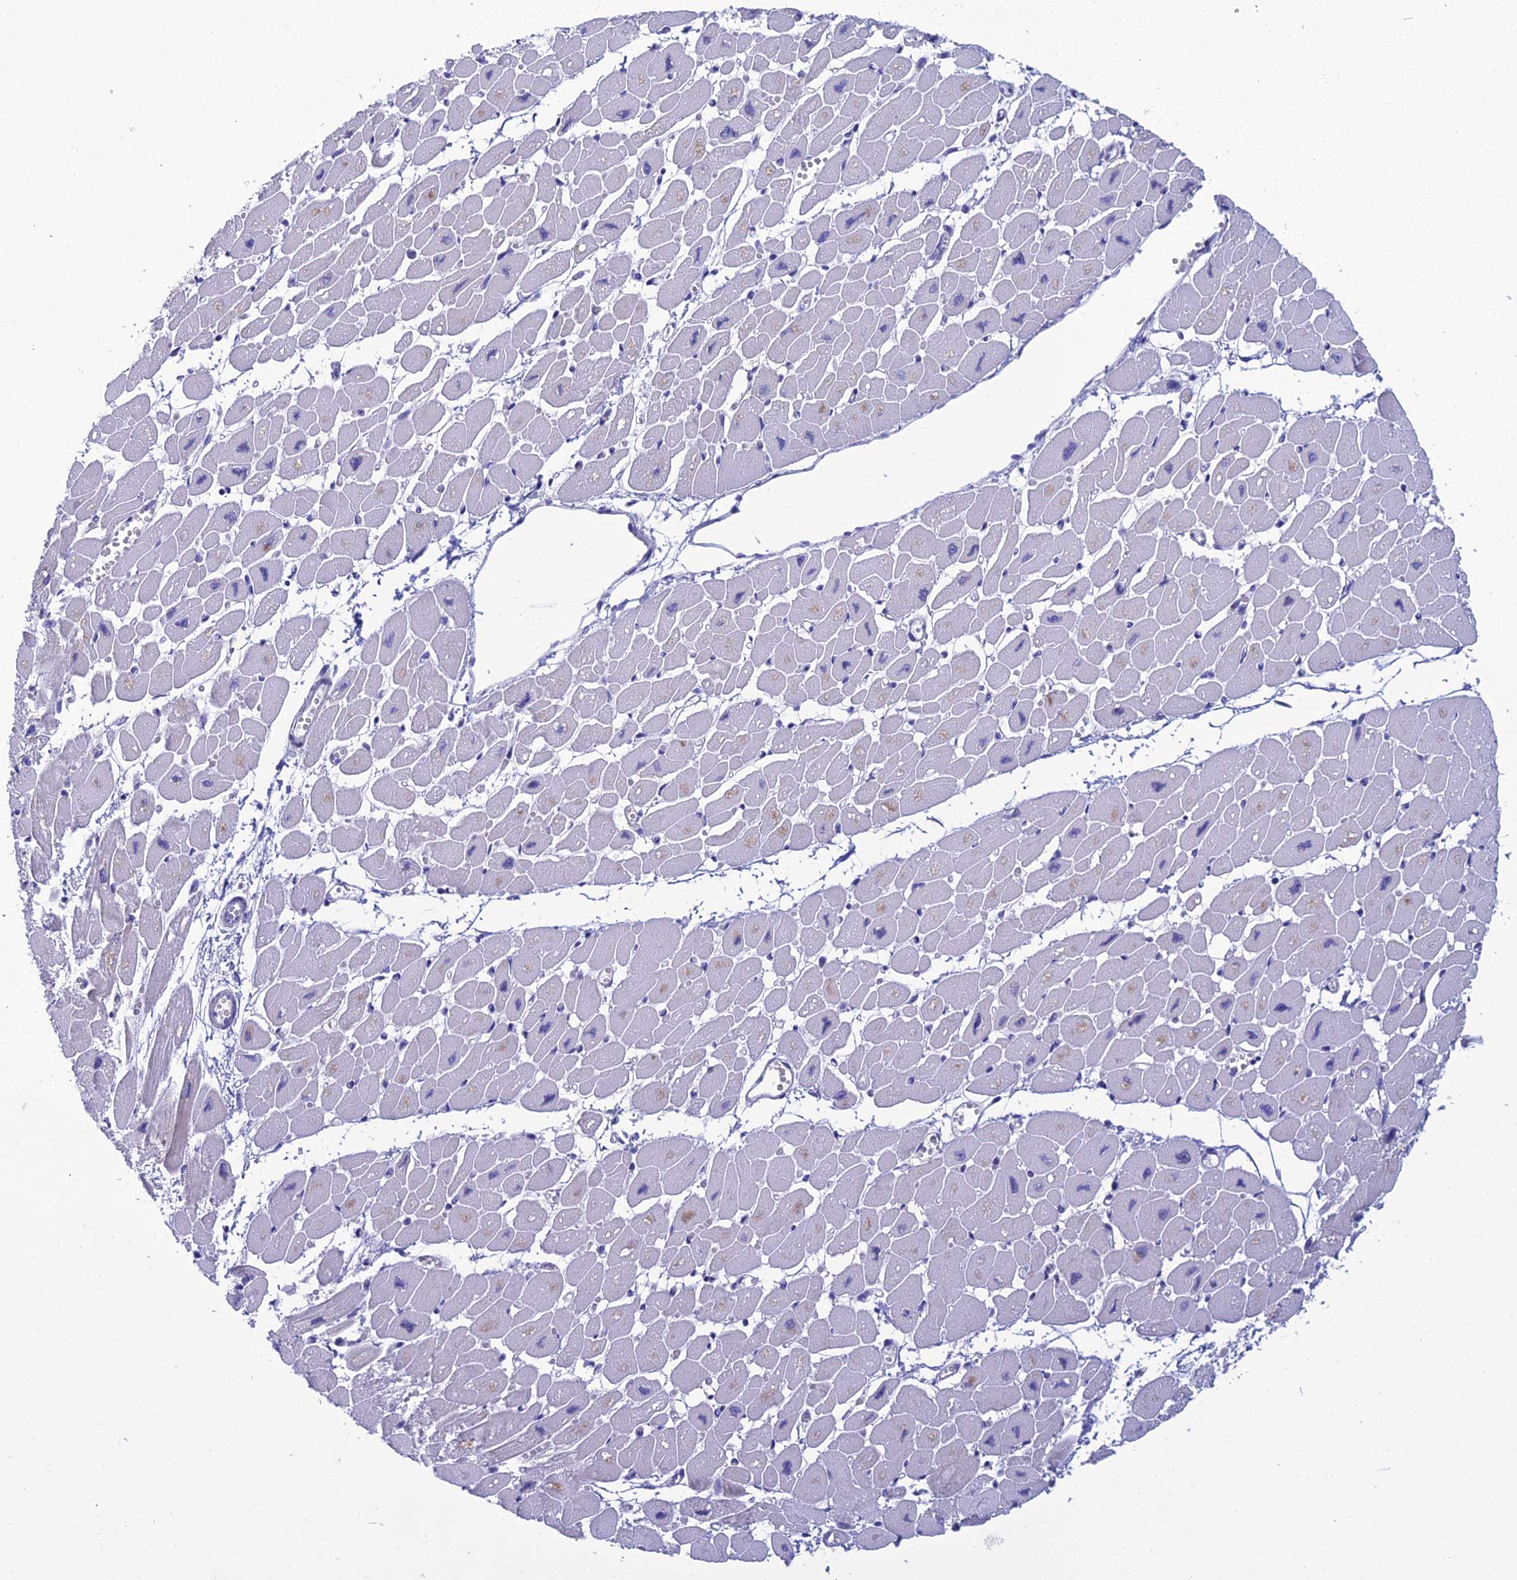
{"staining": {"intensity": "weak", "quantity": "<25%", "location": "cytoplasmic/membranous"}, "tissue": "heart muscle", "cell_type": "Cardiomyocytes", "image_type": "normal", "snomed": [{"axis": "morphology", "description": "Normal tissue, NOS"}, {"axis": "topography", "description": "Heart"}], "caption": "Immunohistochemistry photomicrograph of benign heart muscle: human heart muscle stained with DAB exhibits no significant protein staining in cardiomyocytes. (DAB IHC with hematoxylin counter stain).", "gene": "CRB2", "patient": {"sex": "female", "age": 54}}